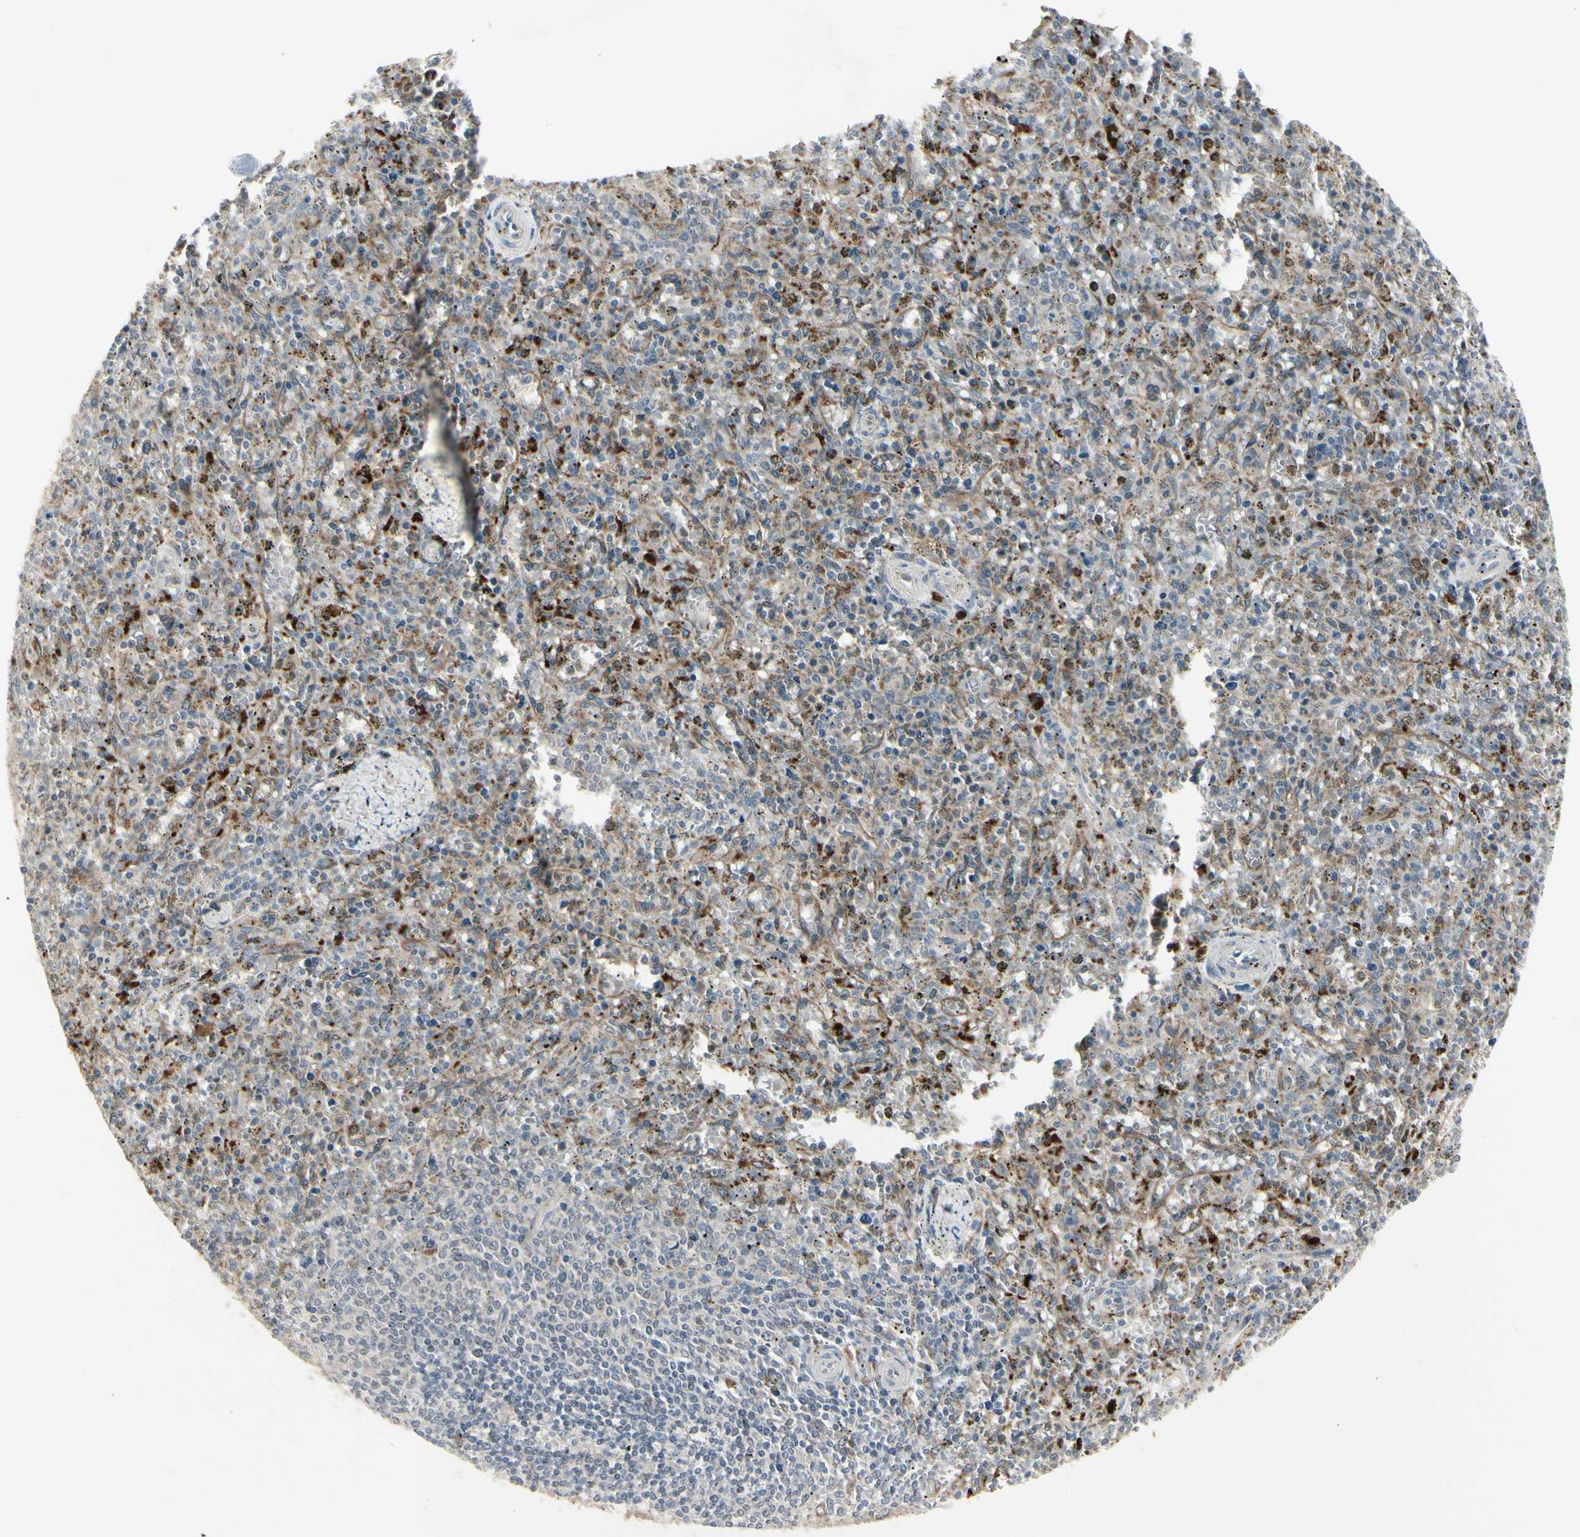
{"staining": {"intensity": "strong", "quantity": "<25%", "location": "cytoplasmic/membranous"}, "tissue": "spleen", "cell_type": "Cells in red pulp", "image_type": "normal", "snomed": [{"axis": "morphology", "description": "Normal tissue, NOS"}, {"axis": "topography", "description": "Spleen"}], "caption": "A photomicrograph of human spleen stained for a protein displays strong cytoplasmic/membranous brown staining in cells in red pulp. (DAB IHC, brown staining for protein, blue staining for nuclei).", "gene": "GRN", "patient": {"sex": "male", "age": 72}}